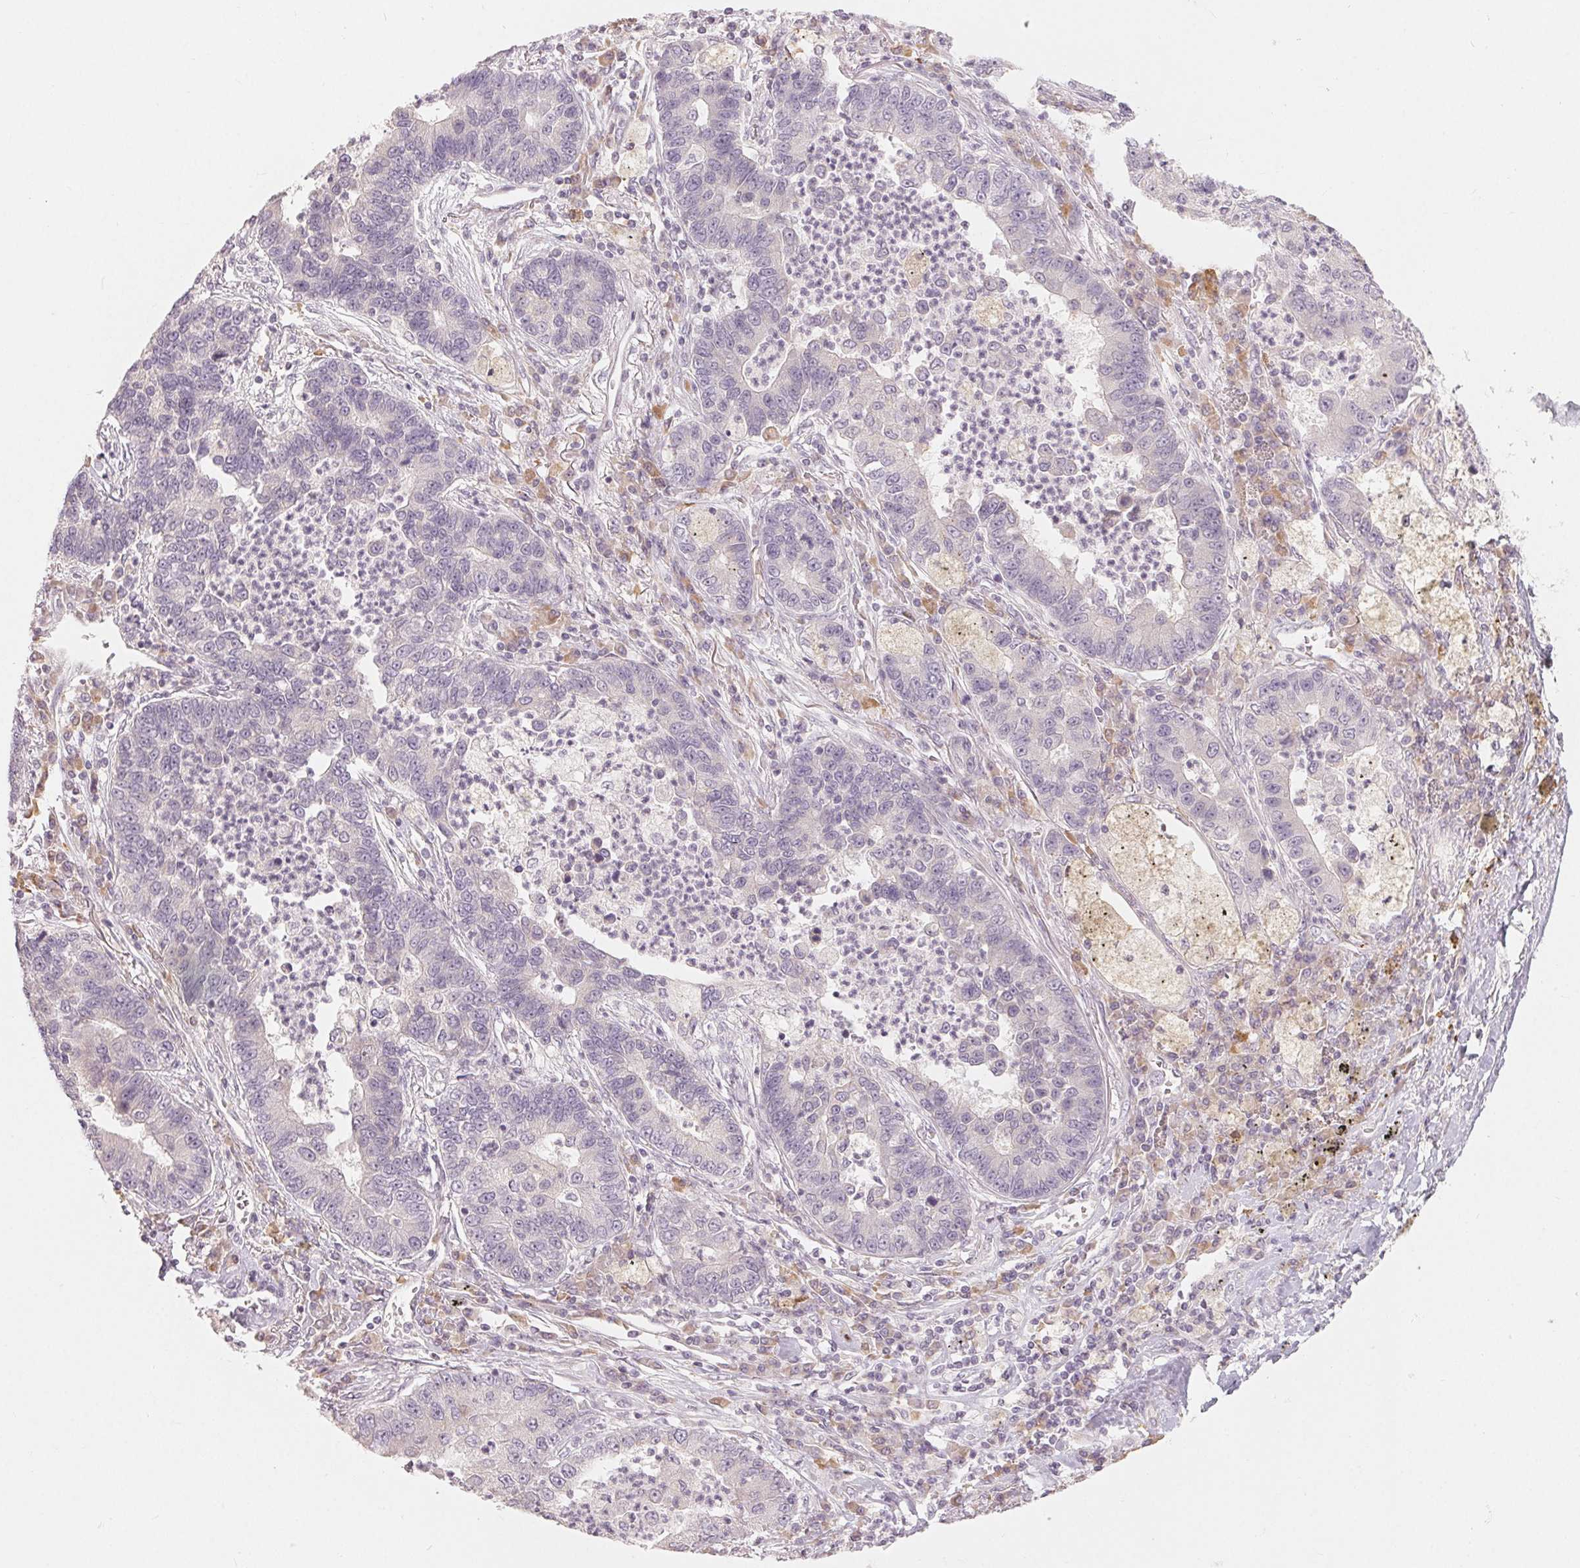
{"staining": {"intensity": "negative", "quantity": "none", "location": "none"}, "tissue": "lung cancer", "cell_type": "Tumor cells", "image_type": "cancer", "snomed": [{"axis": "morphology", "description": "Adenocarcinoma, NOS"}, {"axis": "topography", "description": "Lung"}], "caption": "A histopathology image of lung cancer stained for a protein shows no brown staining in tumor cells. Nuclei are stained in blue.", "gene": "DENND2C", "patient": {"sex": "female", "age": 57}}